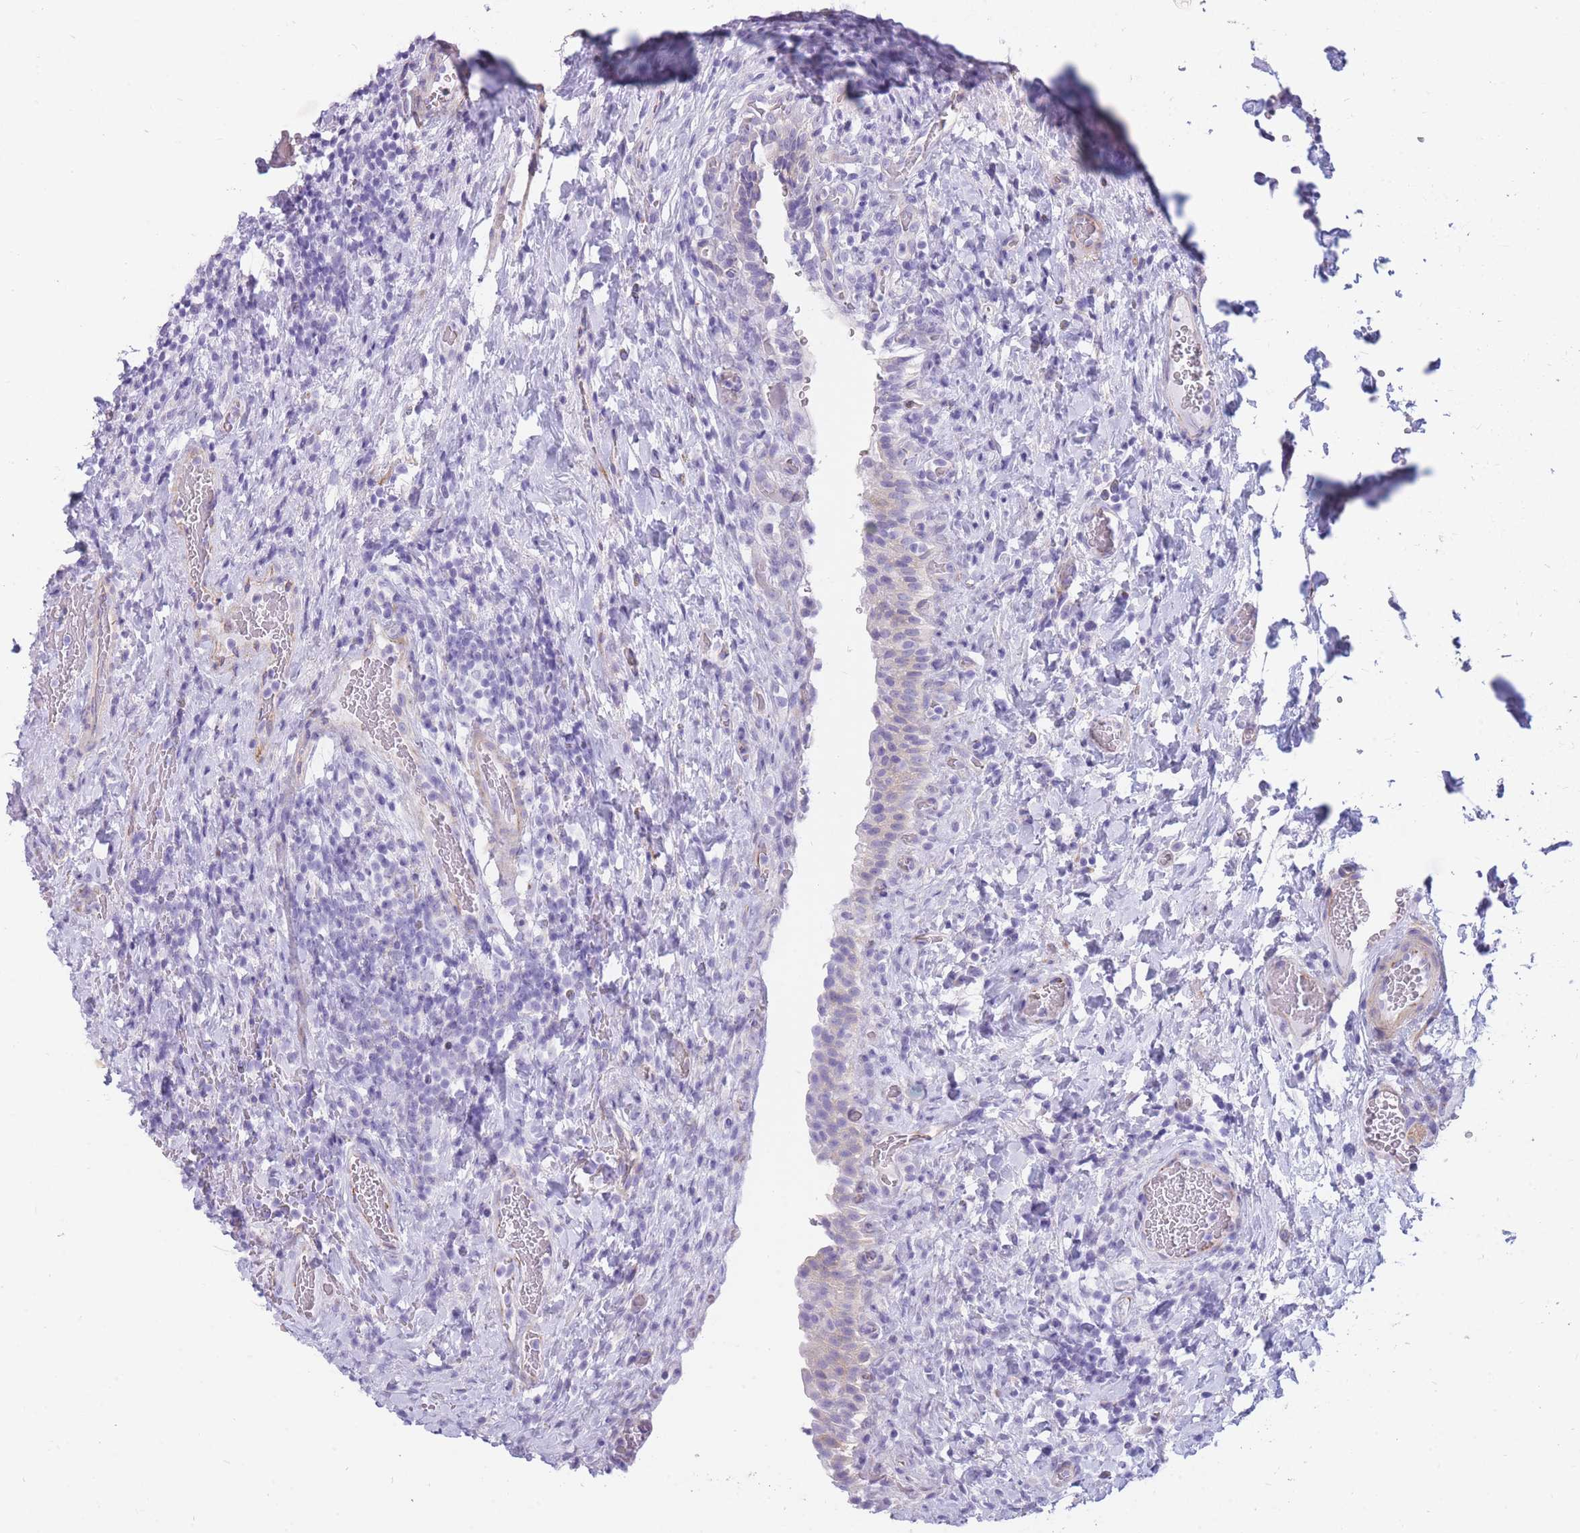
{"staining": {"intensity": "weak", "quantity": "25%-75%", "location": "cytoplasmic/membranous"}, "tissue": "urinary bladder", "cell_type": "Urothelial cells", "image_type": "normal", "snomed": [{"axis": "morphology", "description": "Normal tissue, NOS"}, {"axis": "morphology", "description": "Inflammation, NOS"}, {"axis": "topography", "description": "Urinary bladder"}], "caption": "Immunohistochemical staining of unremarkable urinary bladder displays low levels of weak cytoplasmic/membranous positivity in about 25%-75% of urothelial cells.", "gene": "MTSS2", "patient": {"sex": "male", "age": 64}}